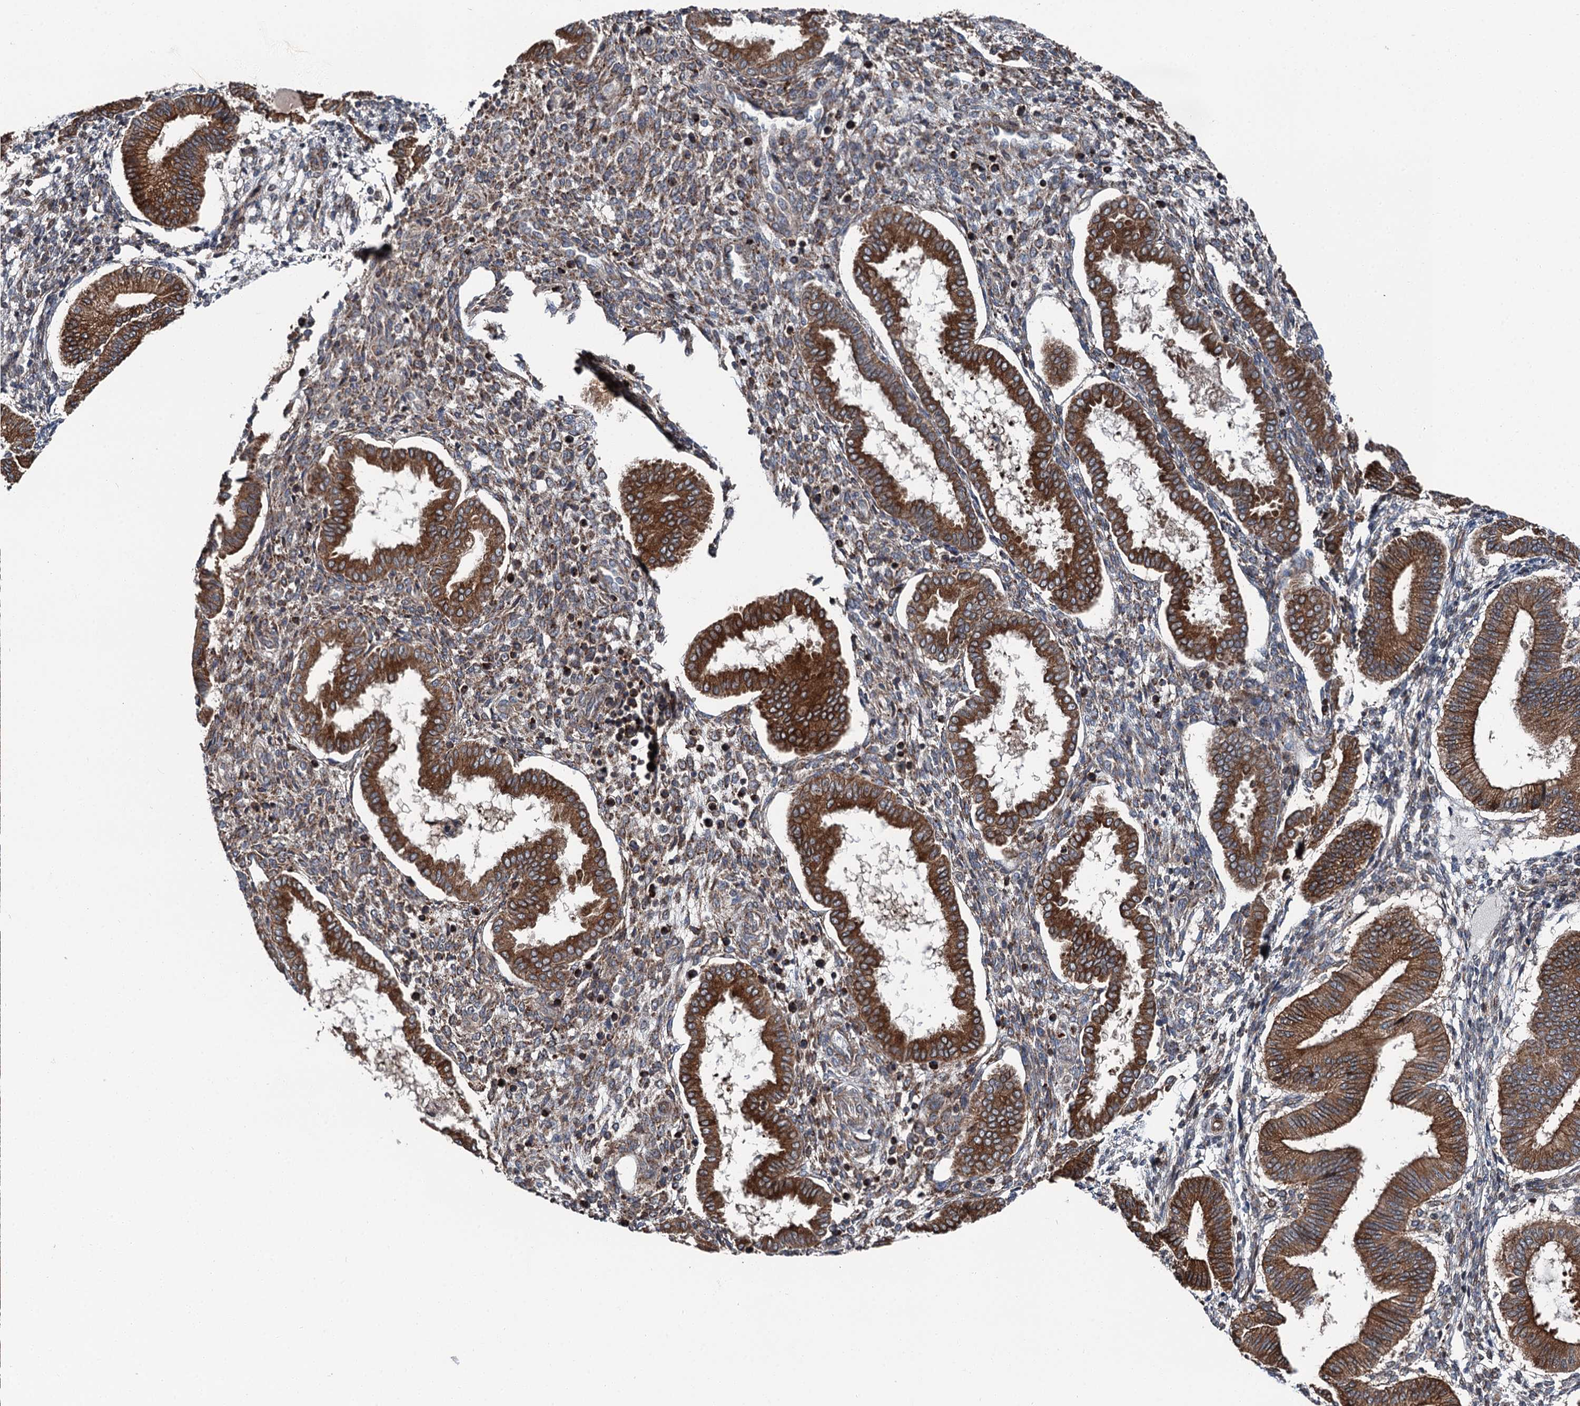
{"staining": {"intensity": "moderate", "quantity": "25%-75%", "location": "cytoplasmic/membranous"}, "tissue": "endometrium", "cell_type": "Cells in endometrial stroma", "image_type": "normal", "snomed": [{"axis": "morphology", "description": "Normal tissue, NOS"}, {"axis": "topography", "description": "Endometrium"}], "caption": "Immunohistochemical staining of benign human endometrium reveals 25%-75% levels of moderate cytoplasmic/membranous protein staining in approximately 25%-75% of cells in endometrial stroma.", "gene": "POLR1D", "patient": {"sex": "female", "age": 24}}